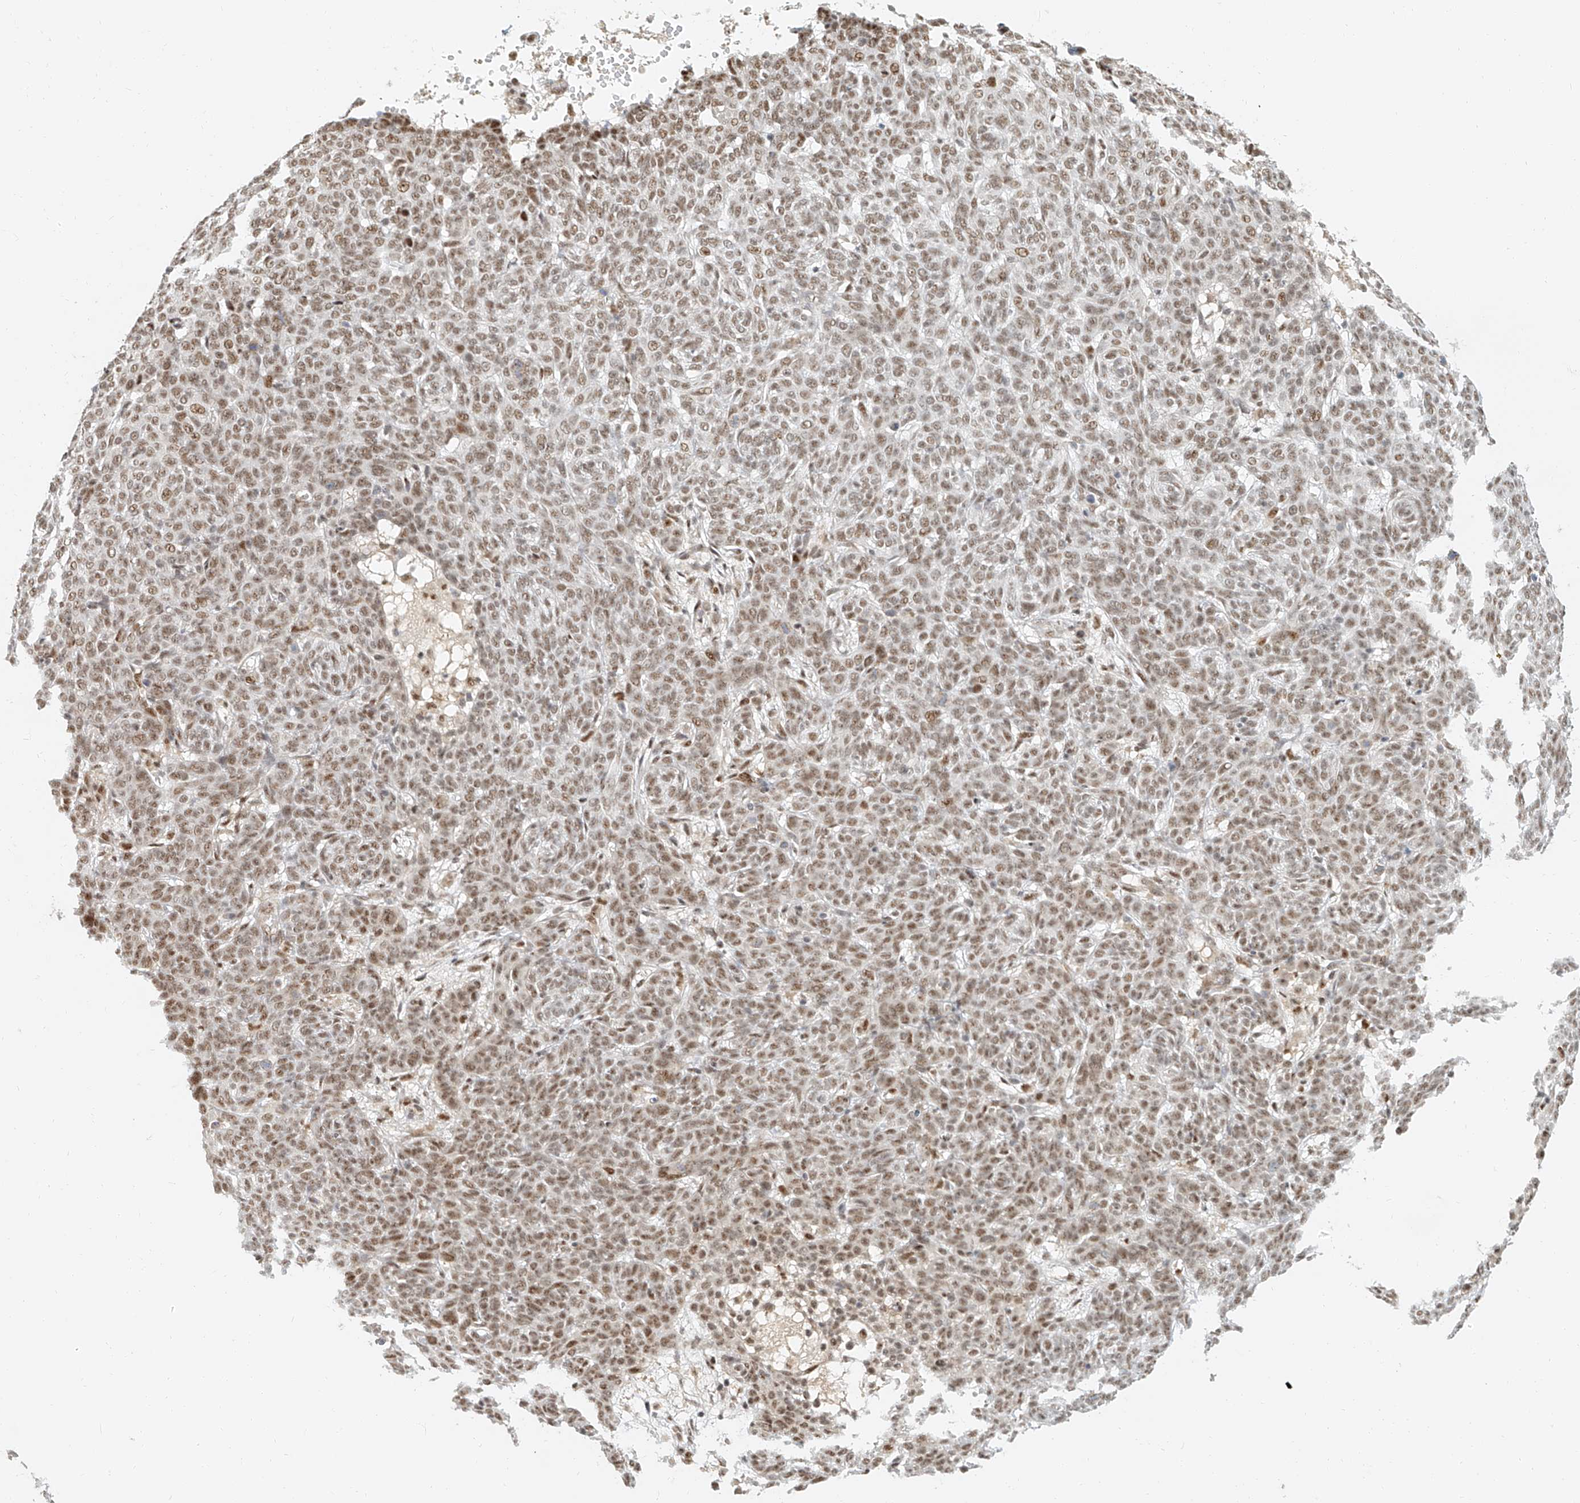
{"staining": {"intensity": "moderate", "quantity": ">75%", "location": "nuclear"}, "tissue": "skin cancer", "cell_type": "Tumor cells", "image_type": "cancer", "snomed": [{"axis": "morphology", "description": "Basal cell carcinoma"}, {"axis": "topography", "description": "Skin"}], "caption": "A brown stain labels moderate nuclear expression of a protein in skin basal cell carcinoma tumor cells. Using DAB (3,3'-diaminobenzidine) (brown) and hematoxylin (blue) stains, captured at high magnification using brightfield microscopy.", "gene": "CXorf58", "patient": {"sex": "male", "age": 85}}